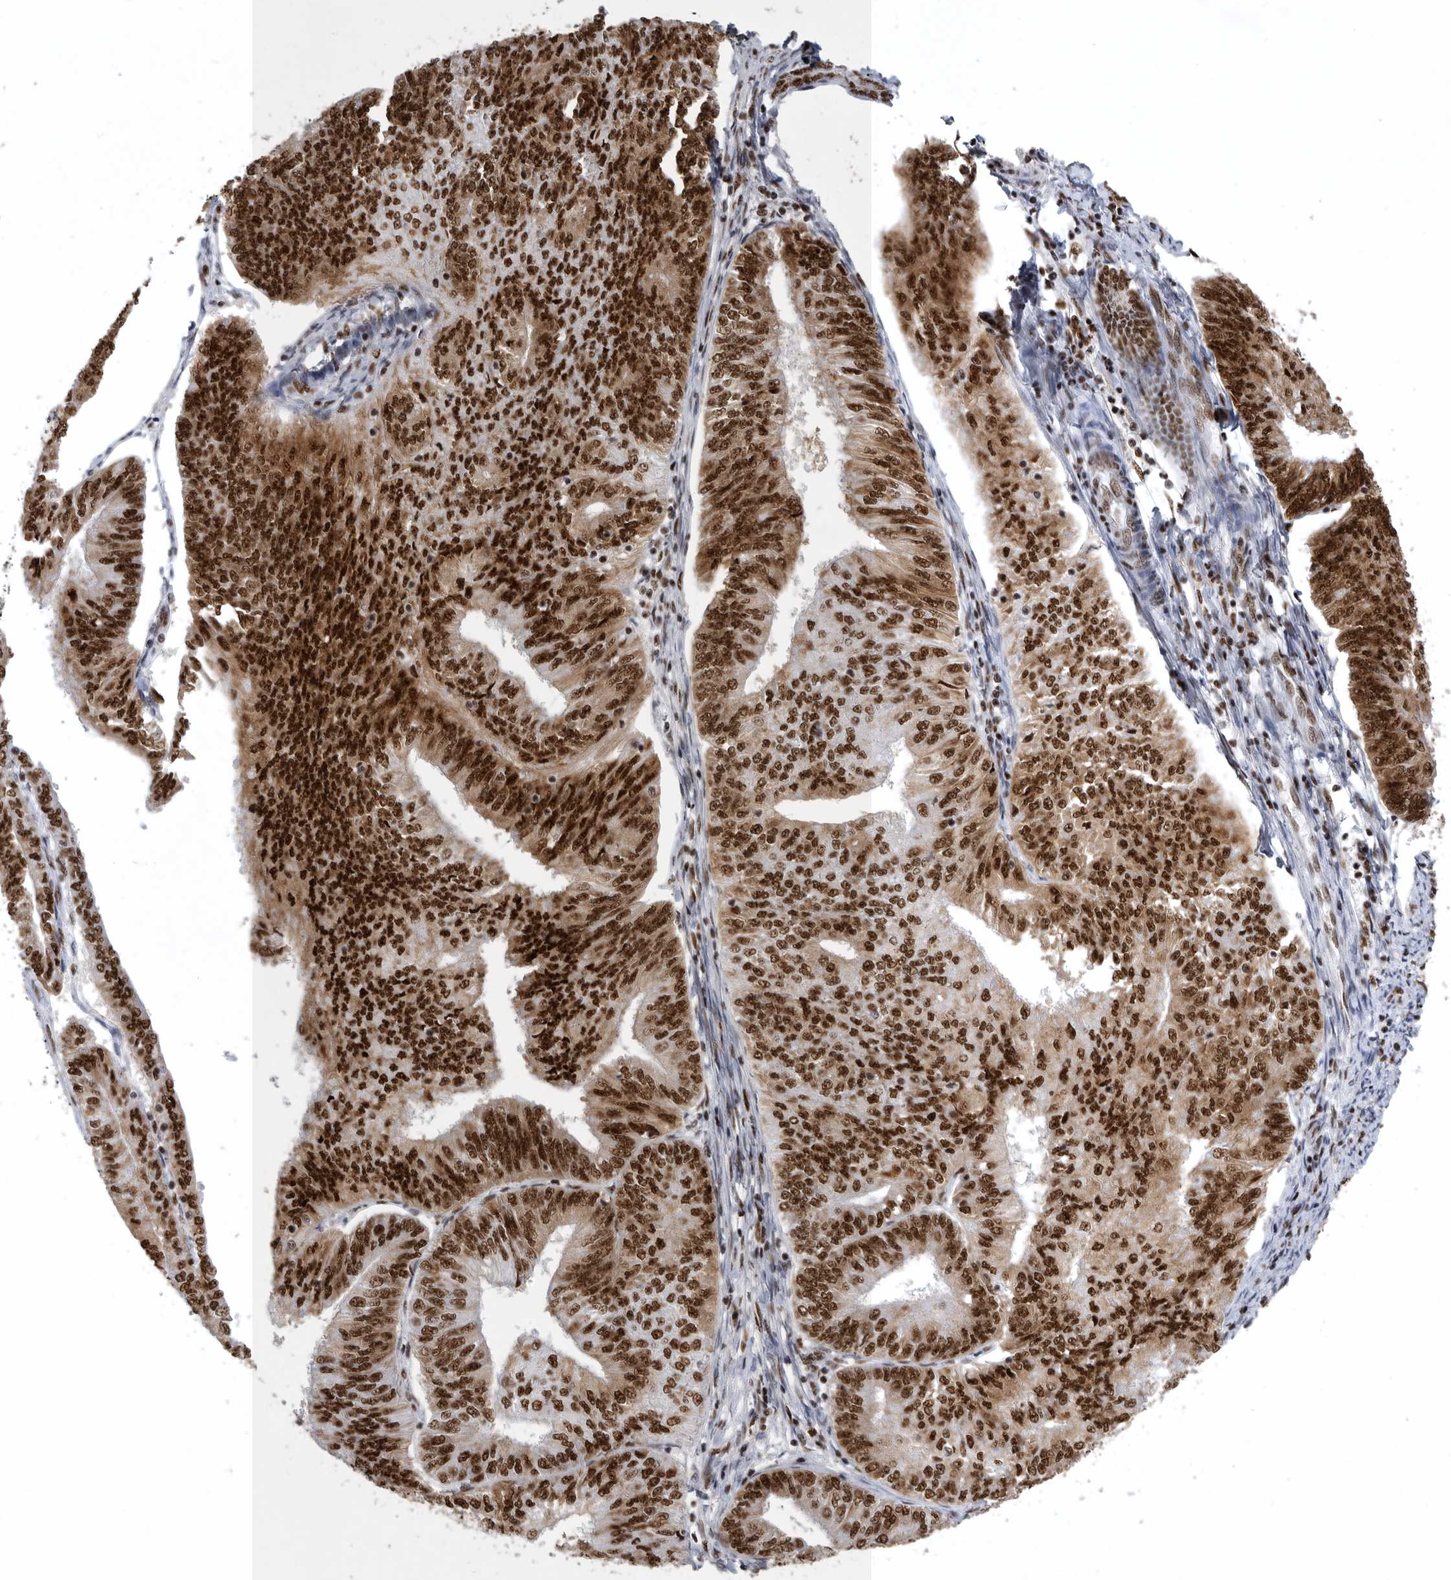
{"staining": {"intensity": "strong", "quantity": ">75%", "location": "cytoplasmic/membranous,nuclear"}, "tissue": "endometrial cancer", "cell_type": "Tumor cells", "image_type": "cancer", "snomed": [{"axis": "morphology", "description": "Adenocarcinoma, NOS"}, {"axis": "topography", "description": "Endometrium"}], "caption": "IHC photomicrograph of adenocarcinoma (endometrial) stained for a protein (brown), which displays high levels of strong cytoplasmic/membranous and nuclear positivity in approximately >75% of tumor cells.", "gene": "BCLAF1", "patient": {"sex": "female", "age": 58}}